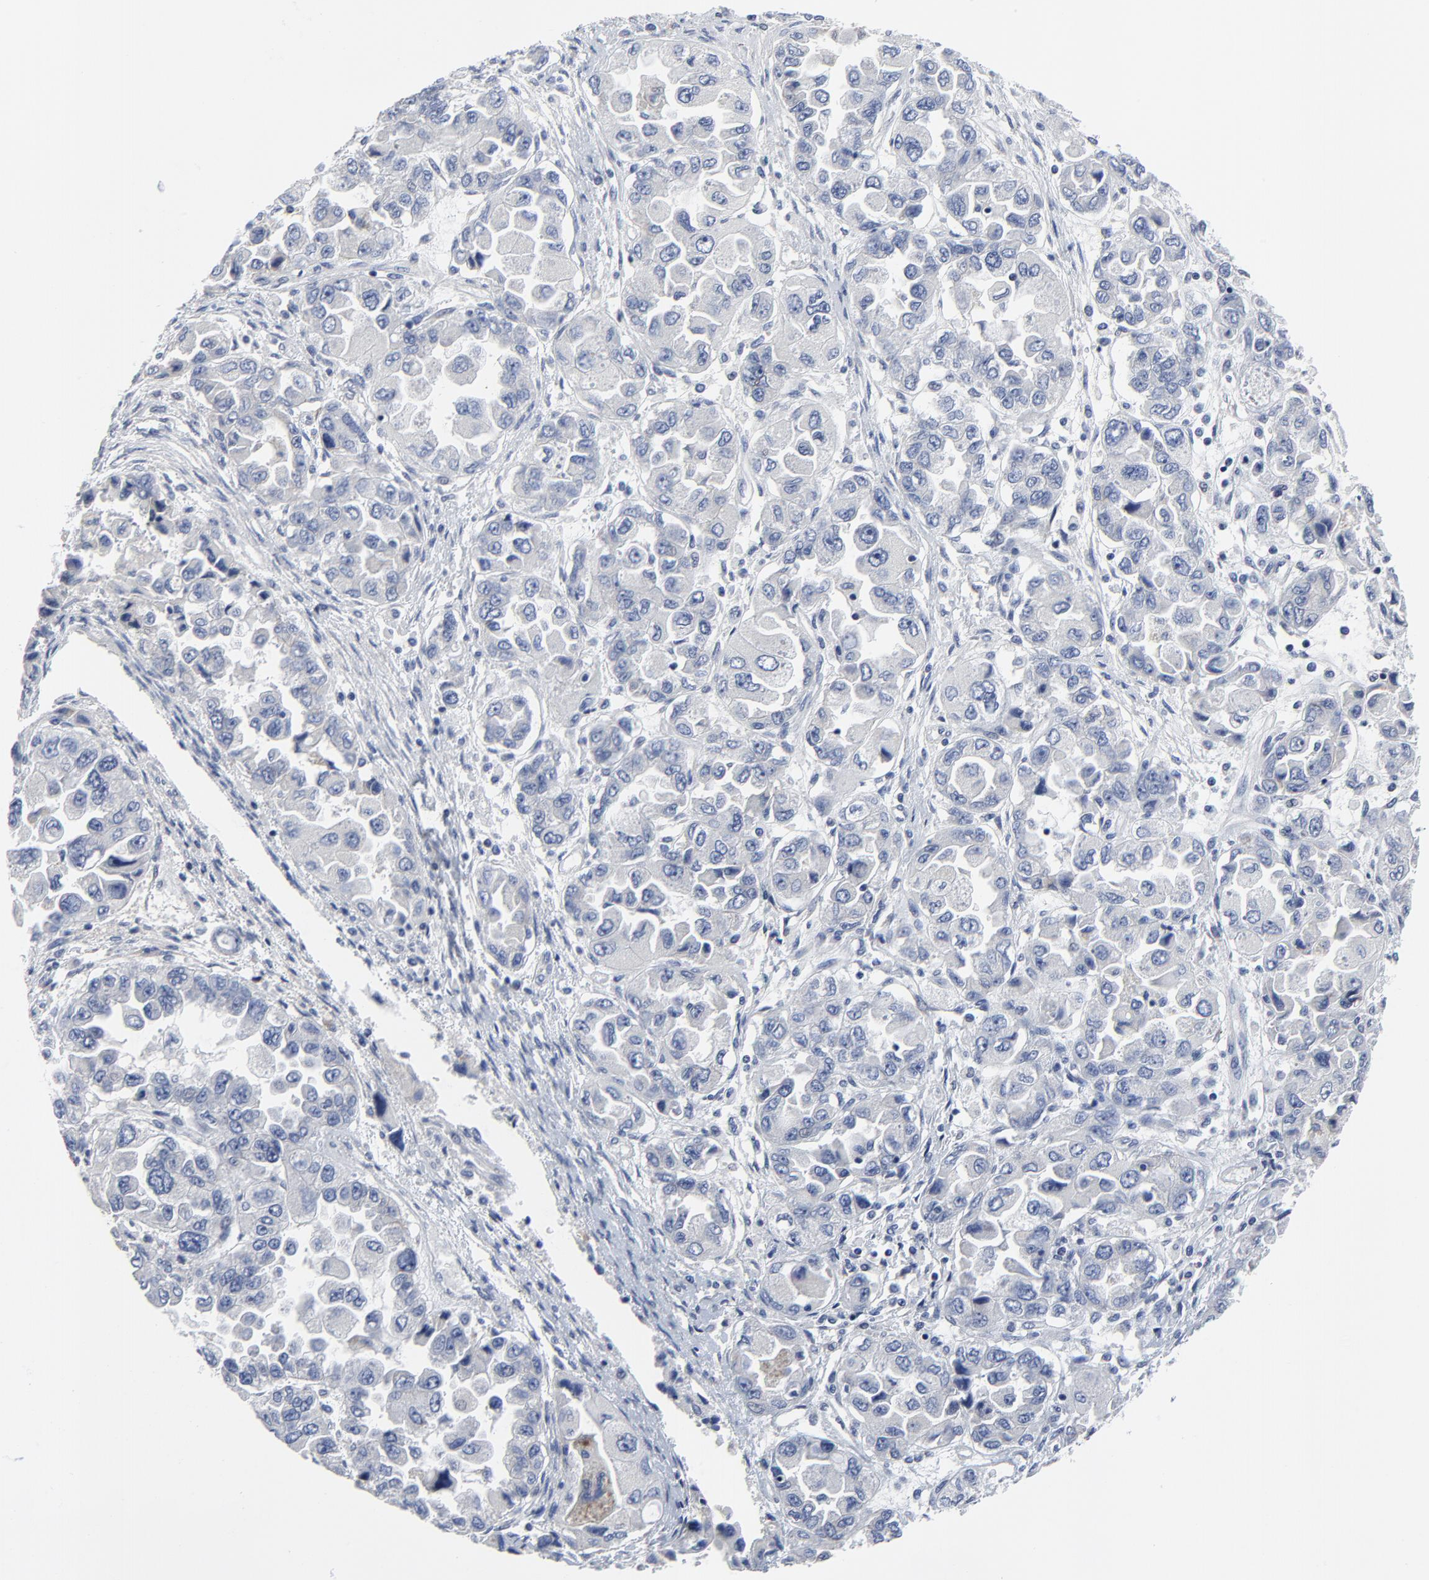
{"staining": {"intensity": "negative", "quantity": "none", "location": "none"}, "tissue": "ovarian cancer", "cell_type": "Tumor cells", "image_type": "cancer", "snomed": [{"axis": "morphology", "description": "Cystadenocarcinoma, serous, NOS"}, {"axis": "topography", "description": "Ovary"}], "caption": "Immunohistochemistry (IHC) of ovarian cancer (serous cystadenocarcinoma) shows no positivity in tumor cells.", "gene": "NLGN3", "patient": {"sex": "female", "age": 84}}